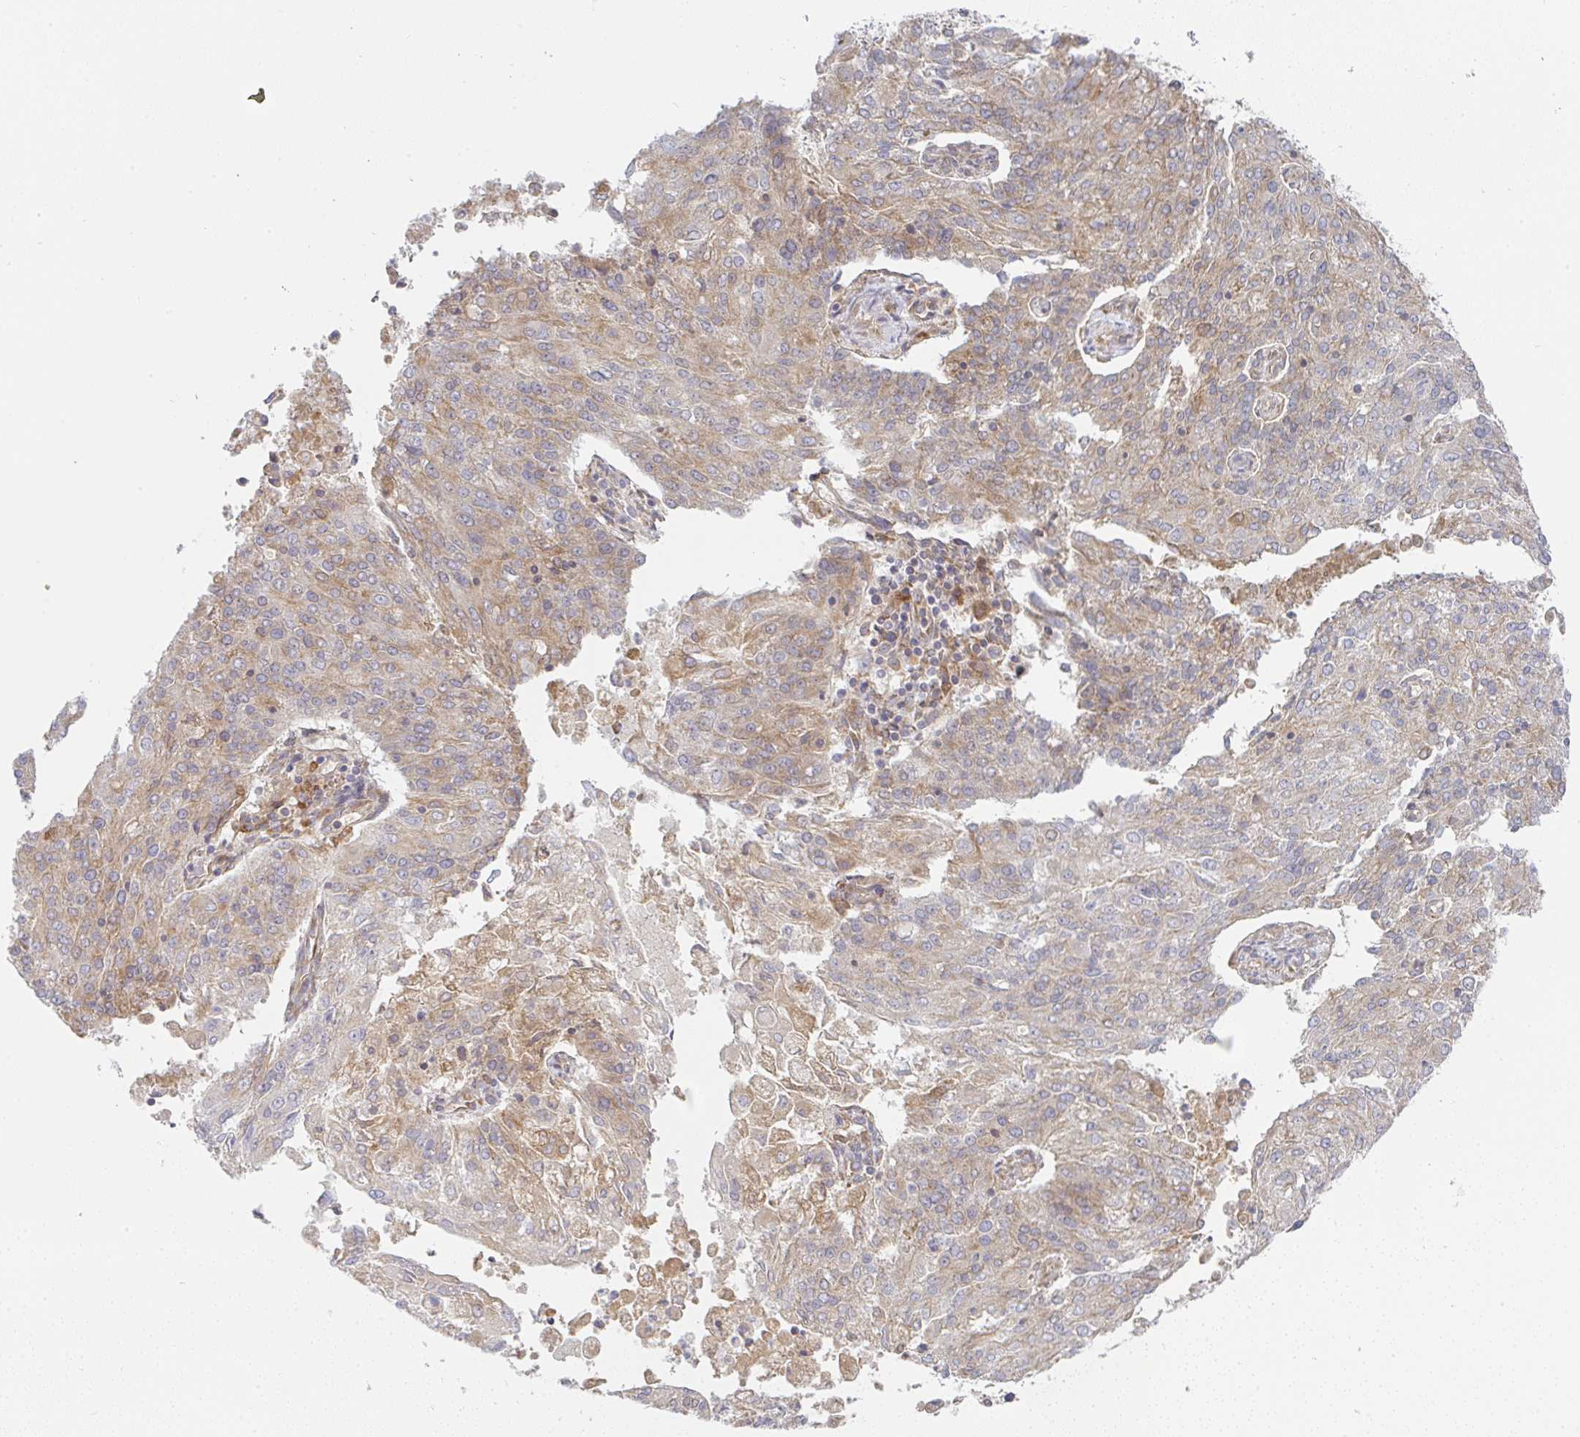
{"staining": {"intensity": "moderate", "quantity": "25%-75%", "location": "cytoplasmic/membranous"}, "tissue": "endometrial cancer", "cell_type": "Tumor cells", "image_type": "cancer", "snomed": [{"axis": "morphology", "description": "Adenocarcinoma, NOS"}, {"axis": "topography", "description": "Endometrium"}], "caption": "A brown stain labels moderate cytoplasmic/membranous expression of a protein in endometrial adenocarcinoma tumor cells.", "gene": "DERL2", "patient": {"sex": "female", "age": 82}}